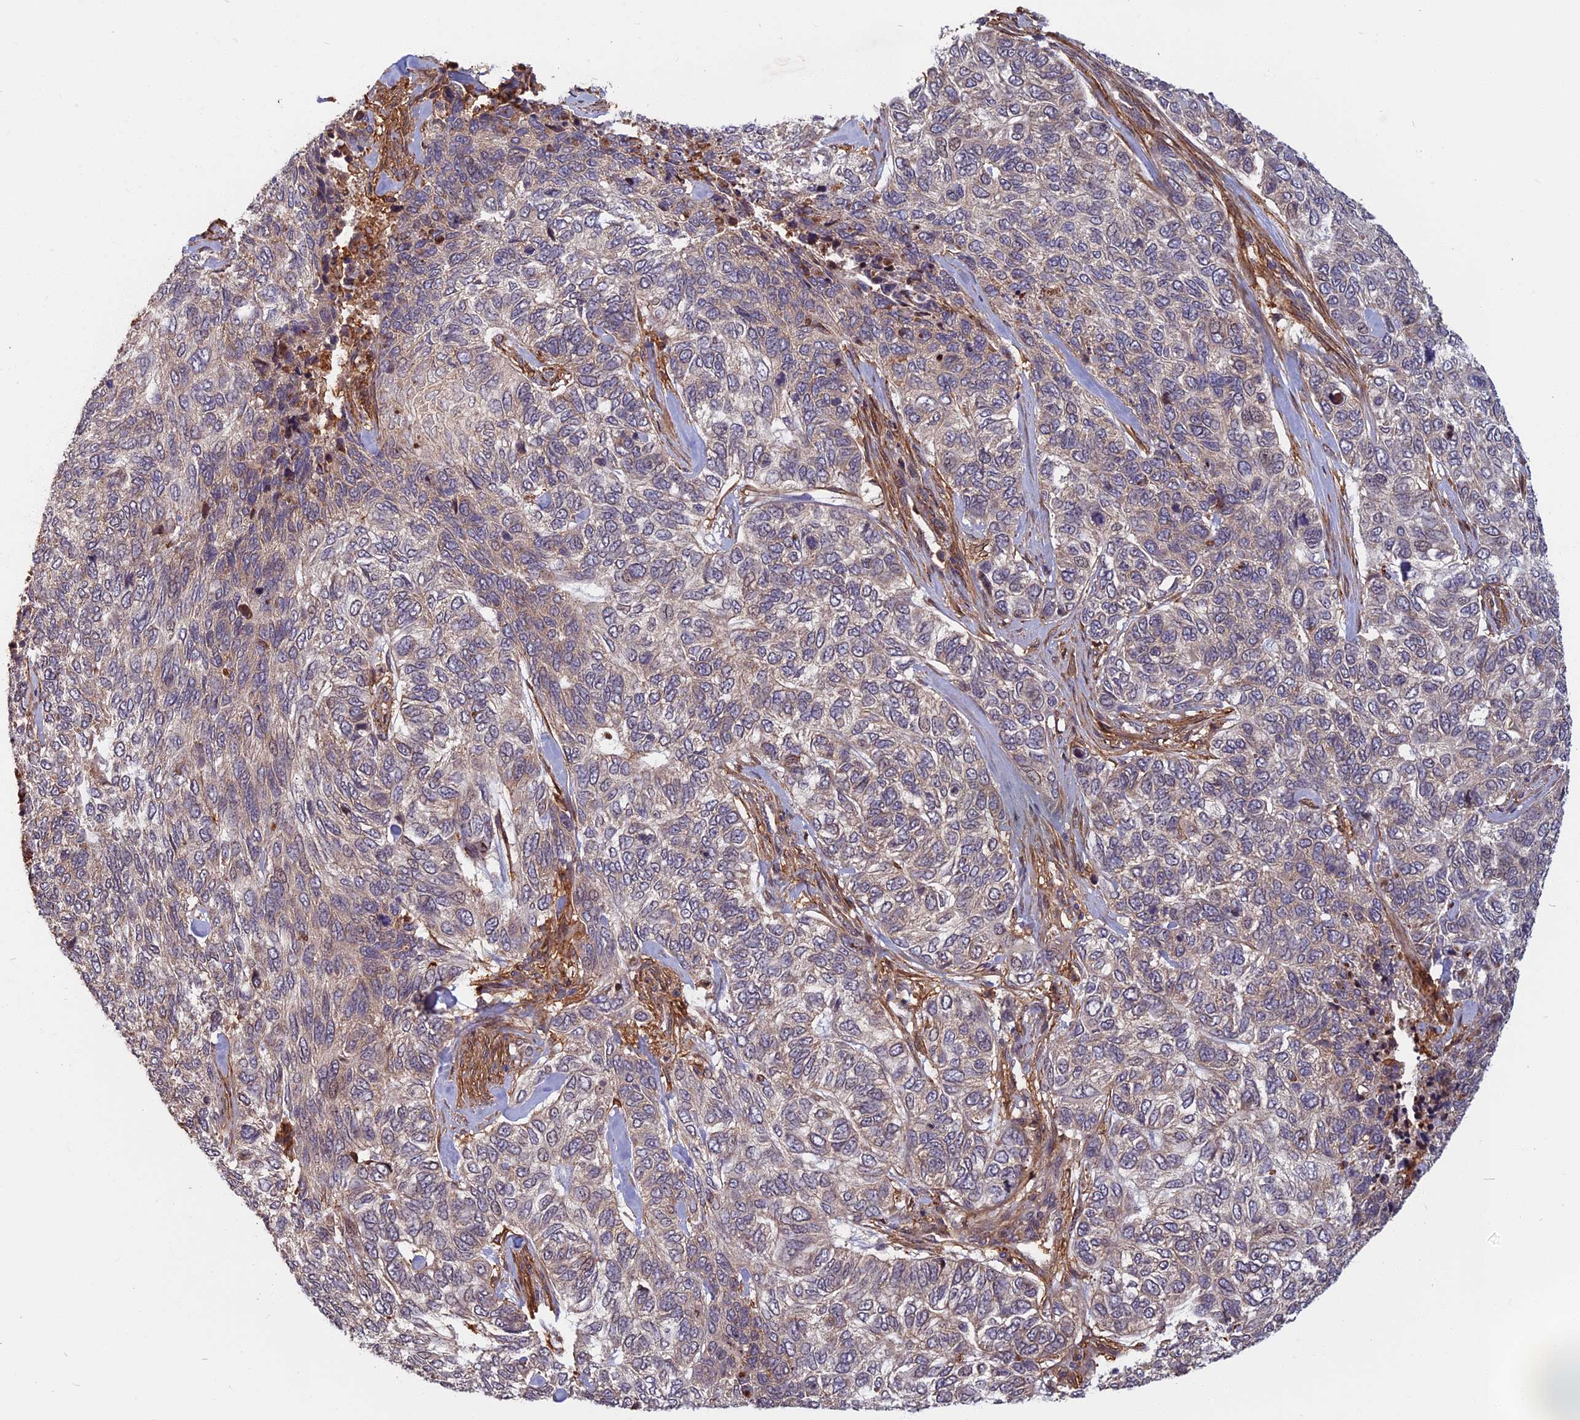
{"staining": {"intensity": "weak", "quantity": "<25%", "location": "cytoplasmic/membranous"}, "tissue": "skin cancer", "cell_type": "Tumor cells", "image_type": "cancer", "snomed": [{"axis": "morphology", "description": "Basal cell carcinoma"}, {"axis": "topography", "description": "Skin"}], "caption": "Histopathology image shows no significant protein positivity in tumor cells of skin basal cell carcinoma.", "gene": "SPG11", "patient": {"sex": "female", "age": 65}}